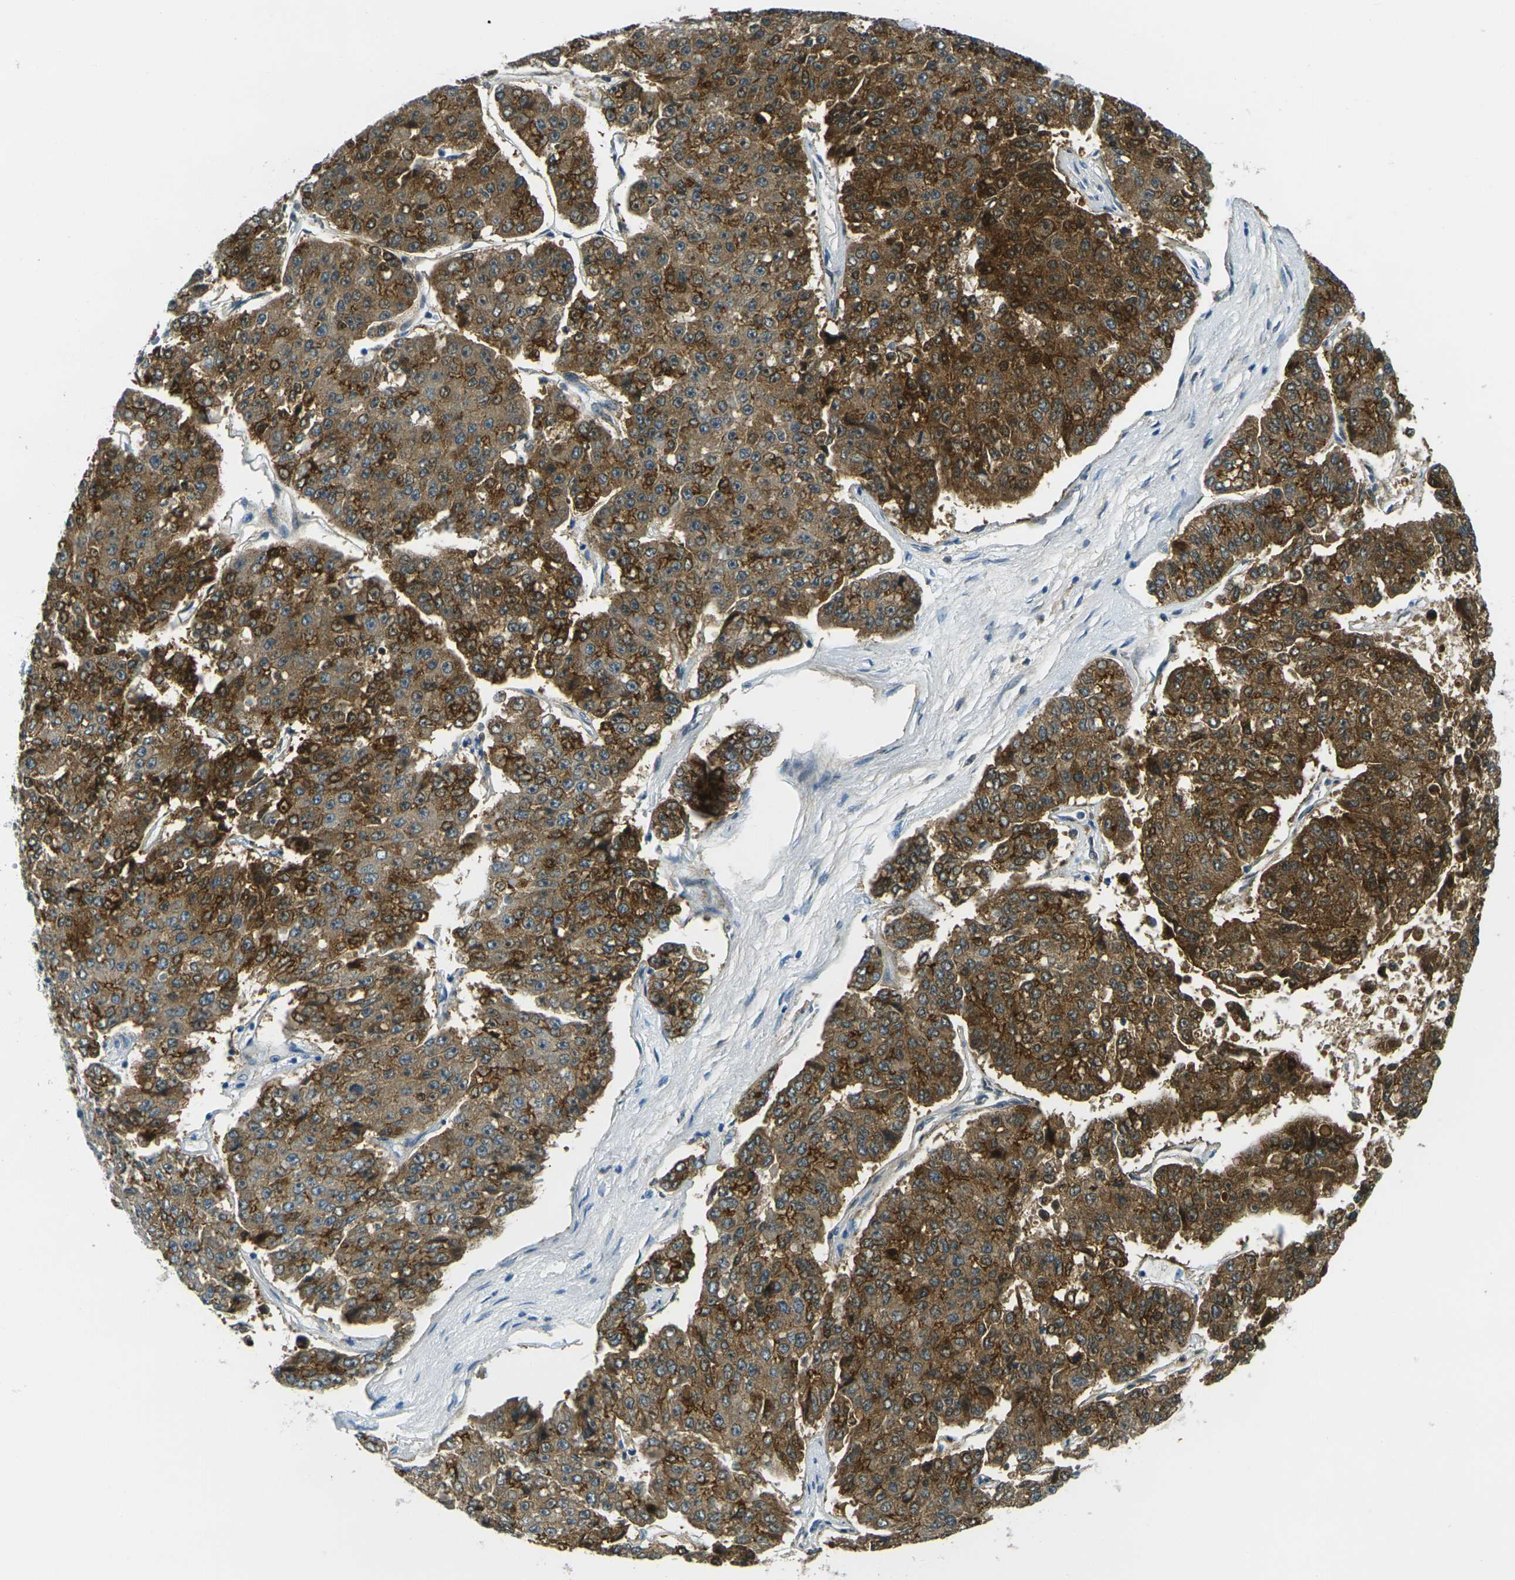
{"staining": {"intensity": "strong", "quantity": ">75%", "location": "cytoplasmic/membranous"}, "tissue": "pancreatic cancer", "cell_type": "Tumor cells", "image_type": "cancer", "snomed": [{"axis": "morphology", "description": "Adenocarcinoma, NOS"}, {"axis": "topography", "description": "Pancreas"}], "caption": "Pancreatic adenocarcinoma tissue displays strong cytoplasmic/membranous staining in about >75% of tumor cells, visualized by immunohistochemistry. The staining was performed using DAB to visualize the protein expression in brown, while the nuclei were stained in blue with hematoxylin (Magnification: 20x).", "gene": "OCLN", "patient": {"sex": "male", "age": 50}}